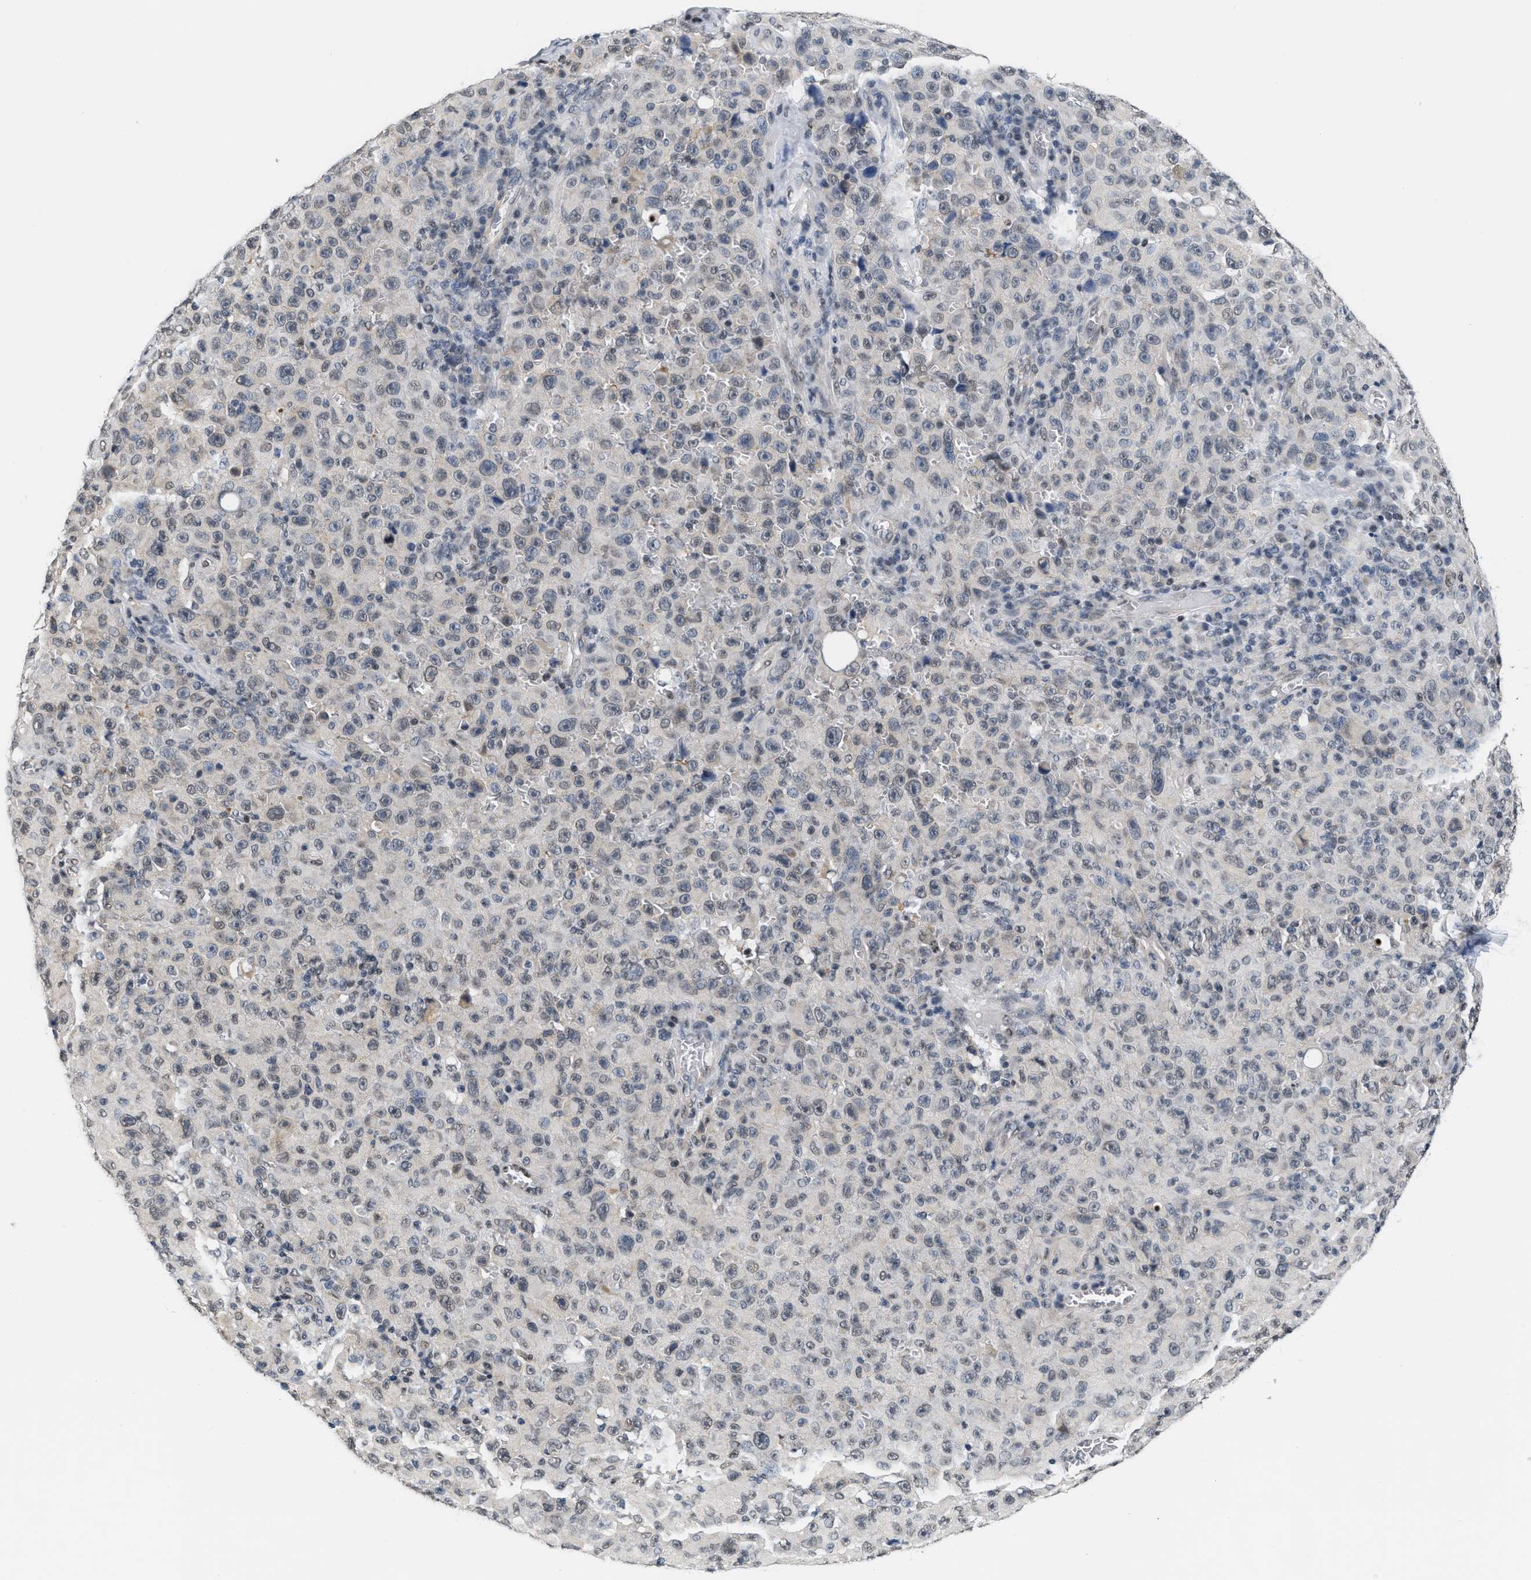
{"staining": {"intensity": "negative", "quantity": "none", "location": "none"}, "tissue": "melanoma", "cell_type": "Tumor cells", "image_type": "cancer", "snomed": [{"axis": "morphology", "description": "Malignant melanoma, NOS"}, {"axis": "topography", "description": "Skin"}], "caption": "Tumor cells are negative for brown protein staining in melanoma.", "gene": "RAF1", "patient": {"sex": "female", "age": 82}}